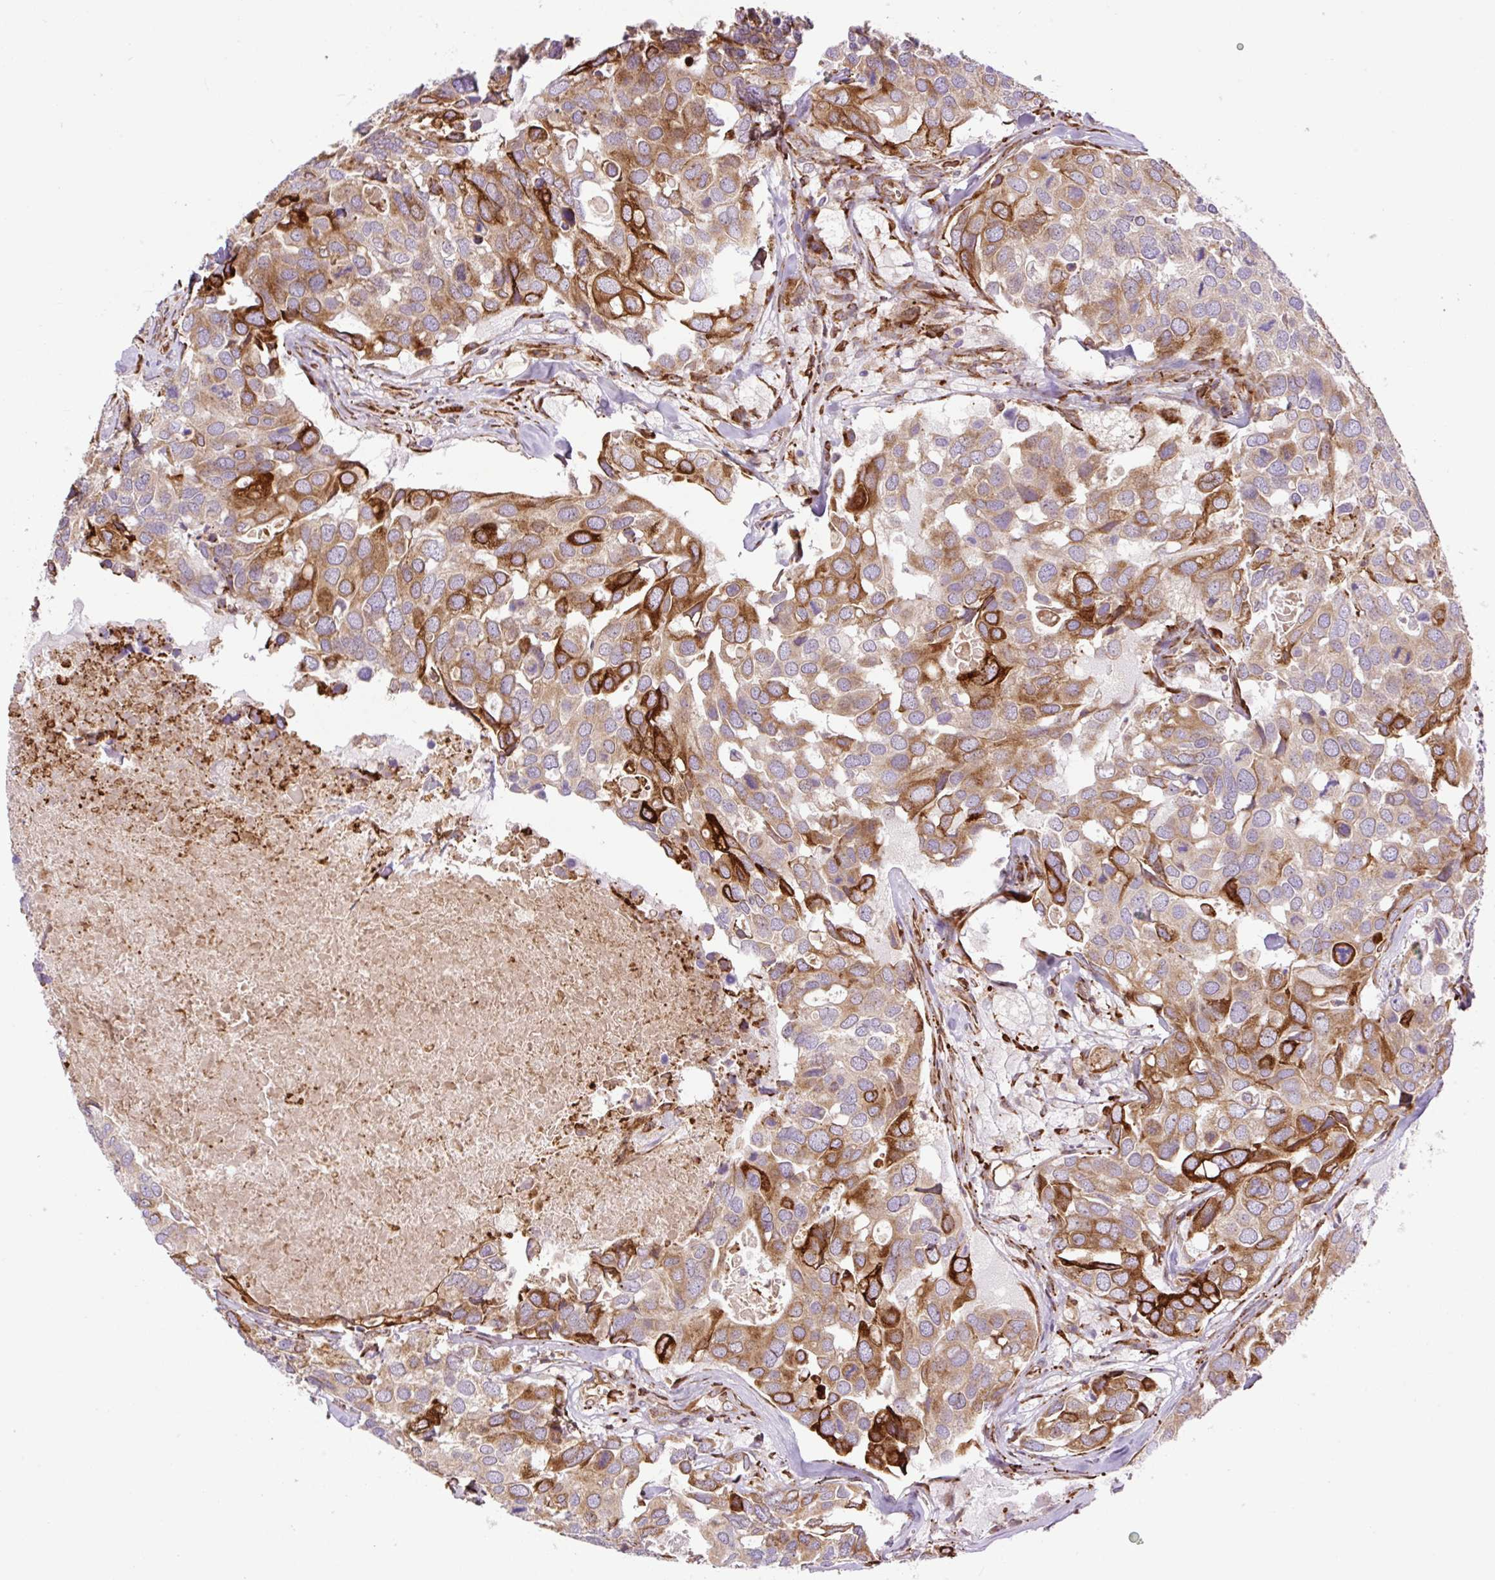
{"staining": {"intensity": "strong", "quantity": "25%-75%", "location": "cytoplasmic/membranous"}, "tissue": "breast cancer", "cell_type": "Tumor cells", "image_type": "cancer", "snomed": [{"axis": "morphology", "description": "Duct carcinoma"}, {"axis": "topography", "description": "Breast"}], "caption": "Invasive ductal carcinoma (breast) stained for a protein exhibits strong cytoplasmic/membranous positivity in tumor cells. (DAB (3,3'-diaminobenzidine) IHC with brightfield microscopy, high magnification).", "gene": "RAB30", "patient": {"sex": "female", "age": 83}}